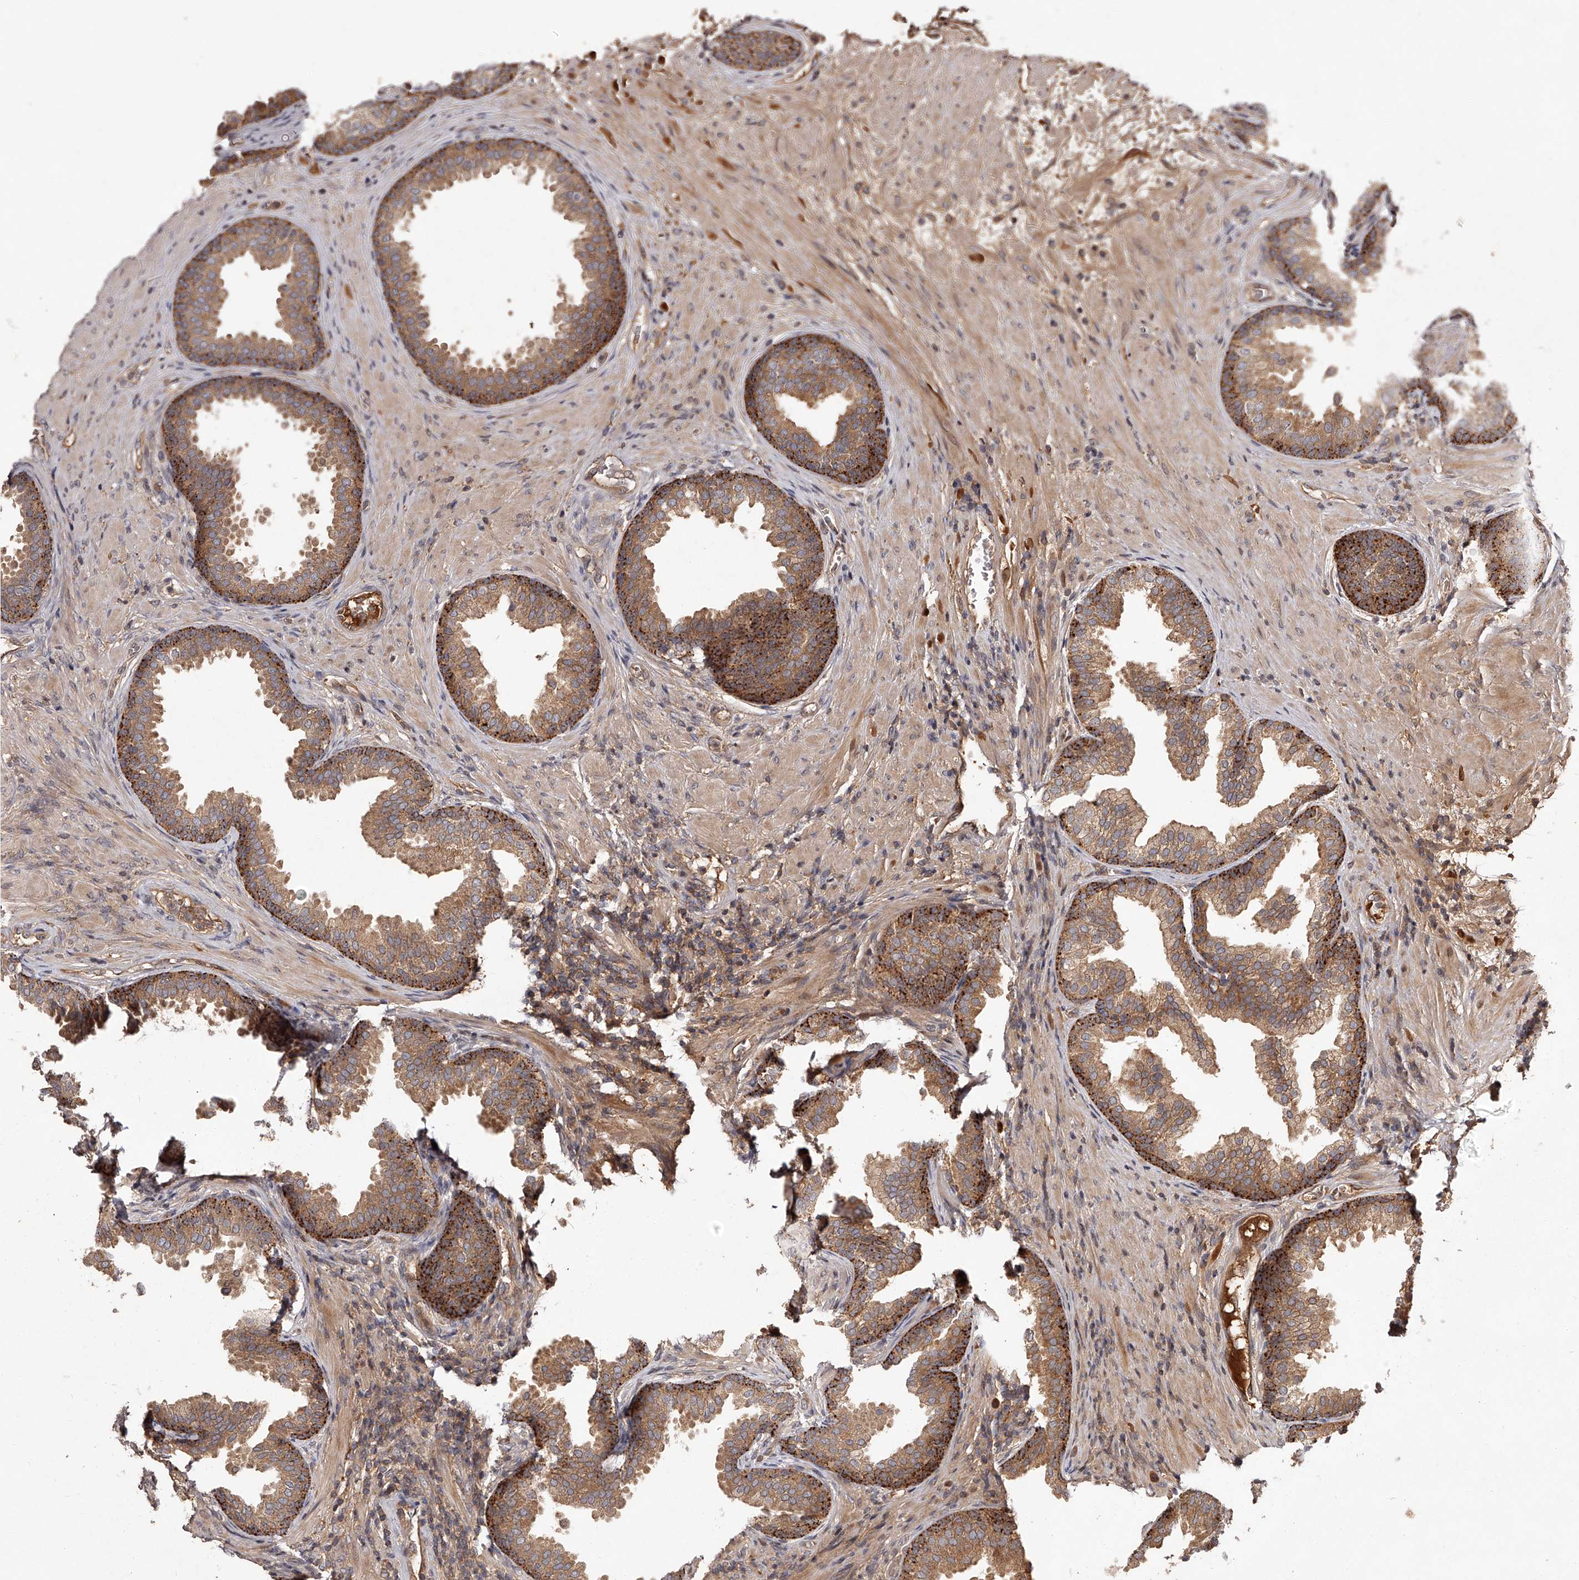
{"staining": {"intensity": "moderate", "quantity": ">75%", "location": "cytoplasmic/membranous"}, "tissue": "prostate", "cell_type": "Glandular cells", "image_type": "normal", "snomed": [{"axis": "morphology", "description": "Normal tissue, NOS"}, {"axis": "topography", "description": "Prostate"}], "caption": "A brown stain highlights moderate cytoplasmic/membranous positivity of a protein in glandular cells of benign prostate.", "gene": "CRYZL1", "patient": {"sex": "male", "age": 76}}